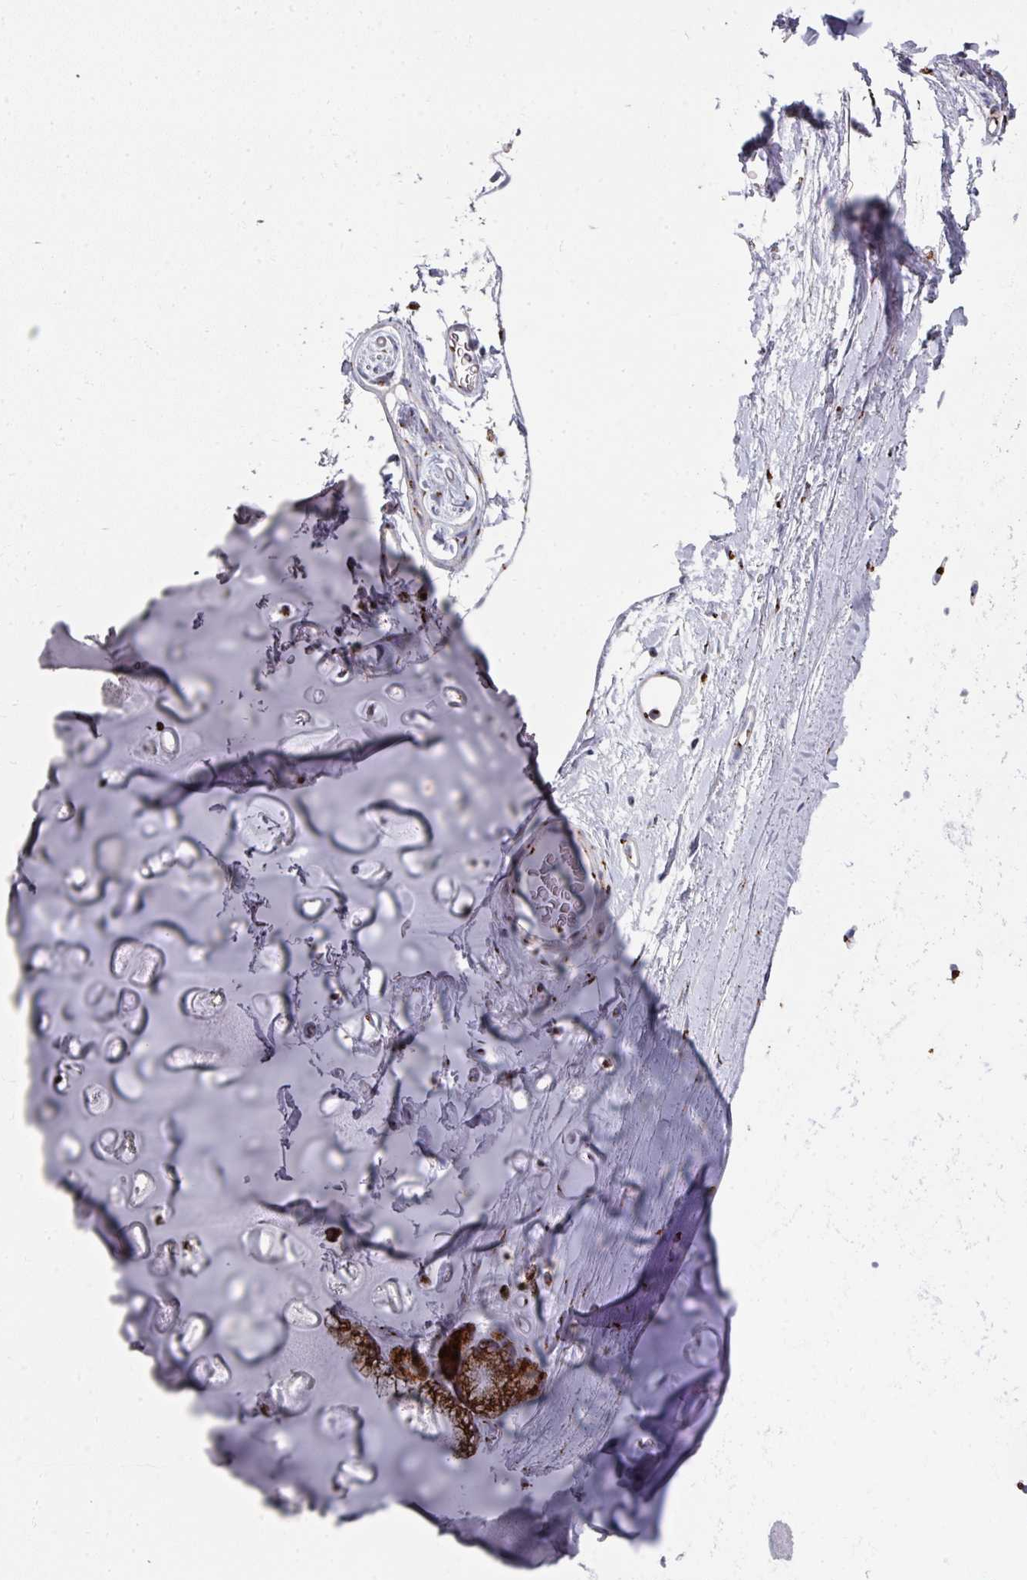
{"staining": {"intensity": "negative", "quantity": "none", "location": "none"}, "tissue": "adipose tissue", "cell_type": "Adipocytes", "image_type": "normal", "snomed": [{"axis": "morphology", "description": "Normal tissue, NOS"}, {"axis": "topography", "description": "Lymph node"}, {"axis": "topography", "description": "Cartilage tissue"}, {"axis": "topography", "description": "Bronchus"}], "caption": "Normal adipose tissue was stained to show a protein in brown. There is no significant expression in adipocytes. (Stains: DAB immunohistochemistry (IHC) with hematoxylin counter stain, Microscopy: brightfield microscopy at high magnification).", "gene": "CCDC85B", "patient": {"sex": "female", "age": 70}}